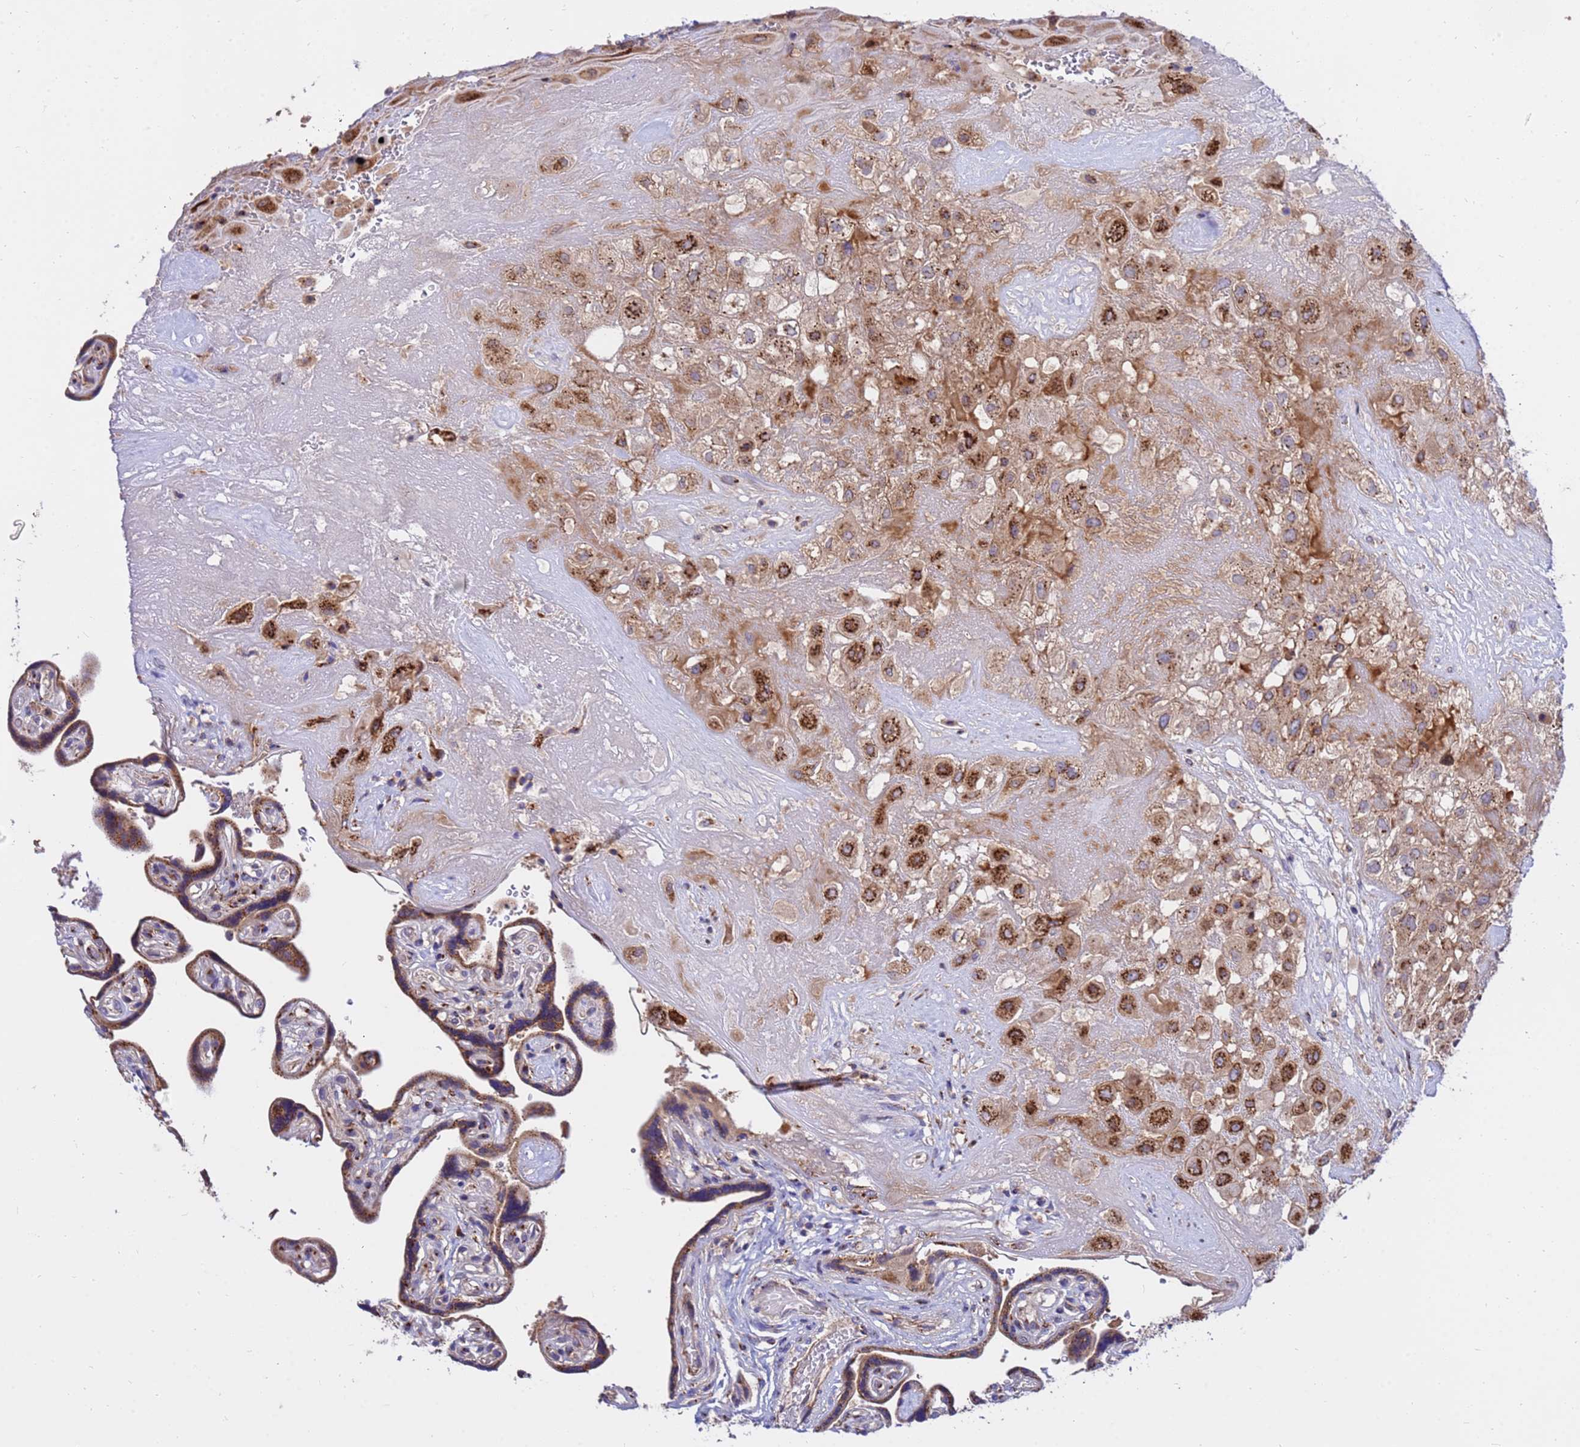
{"staining": {"intensity": "strong", "quantity": ">75%", "location": "cytoplasmic/membranous"}, "tissue": "placenta", "cell_type": "Decidual cells", "image_type": "normal", "snomed": [{"axis": "morphology", "description": "Normal tissue, NOS"}, {"axis": "topography", "description": "Placenta"}], "caption": "Protein expression analysis of normal placenta demonstrates strong cytoplasmic/membranous expression in about >75% of decidual cells.", "gene": "HPS3", "patient": {"sex": "female", "age": 32}}